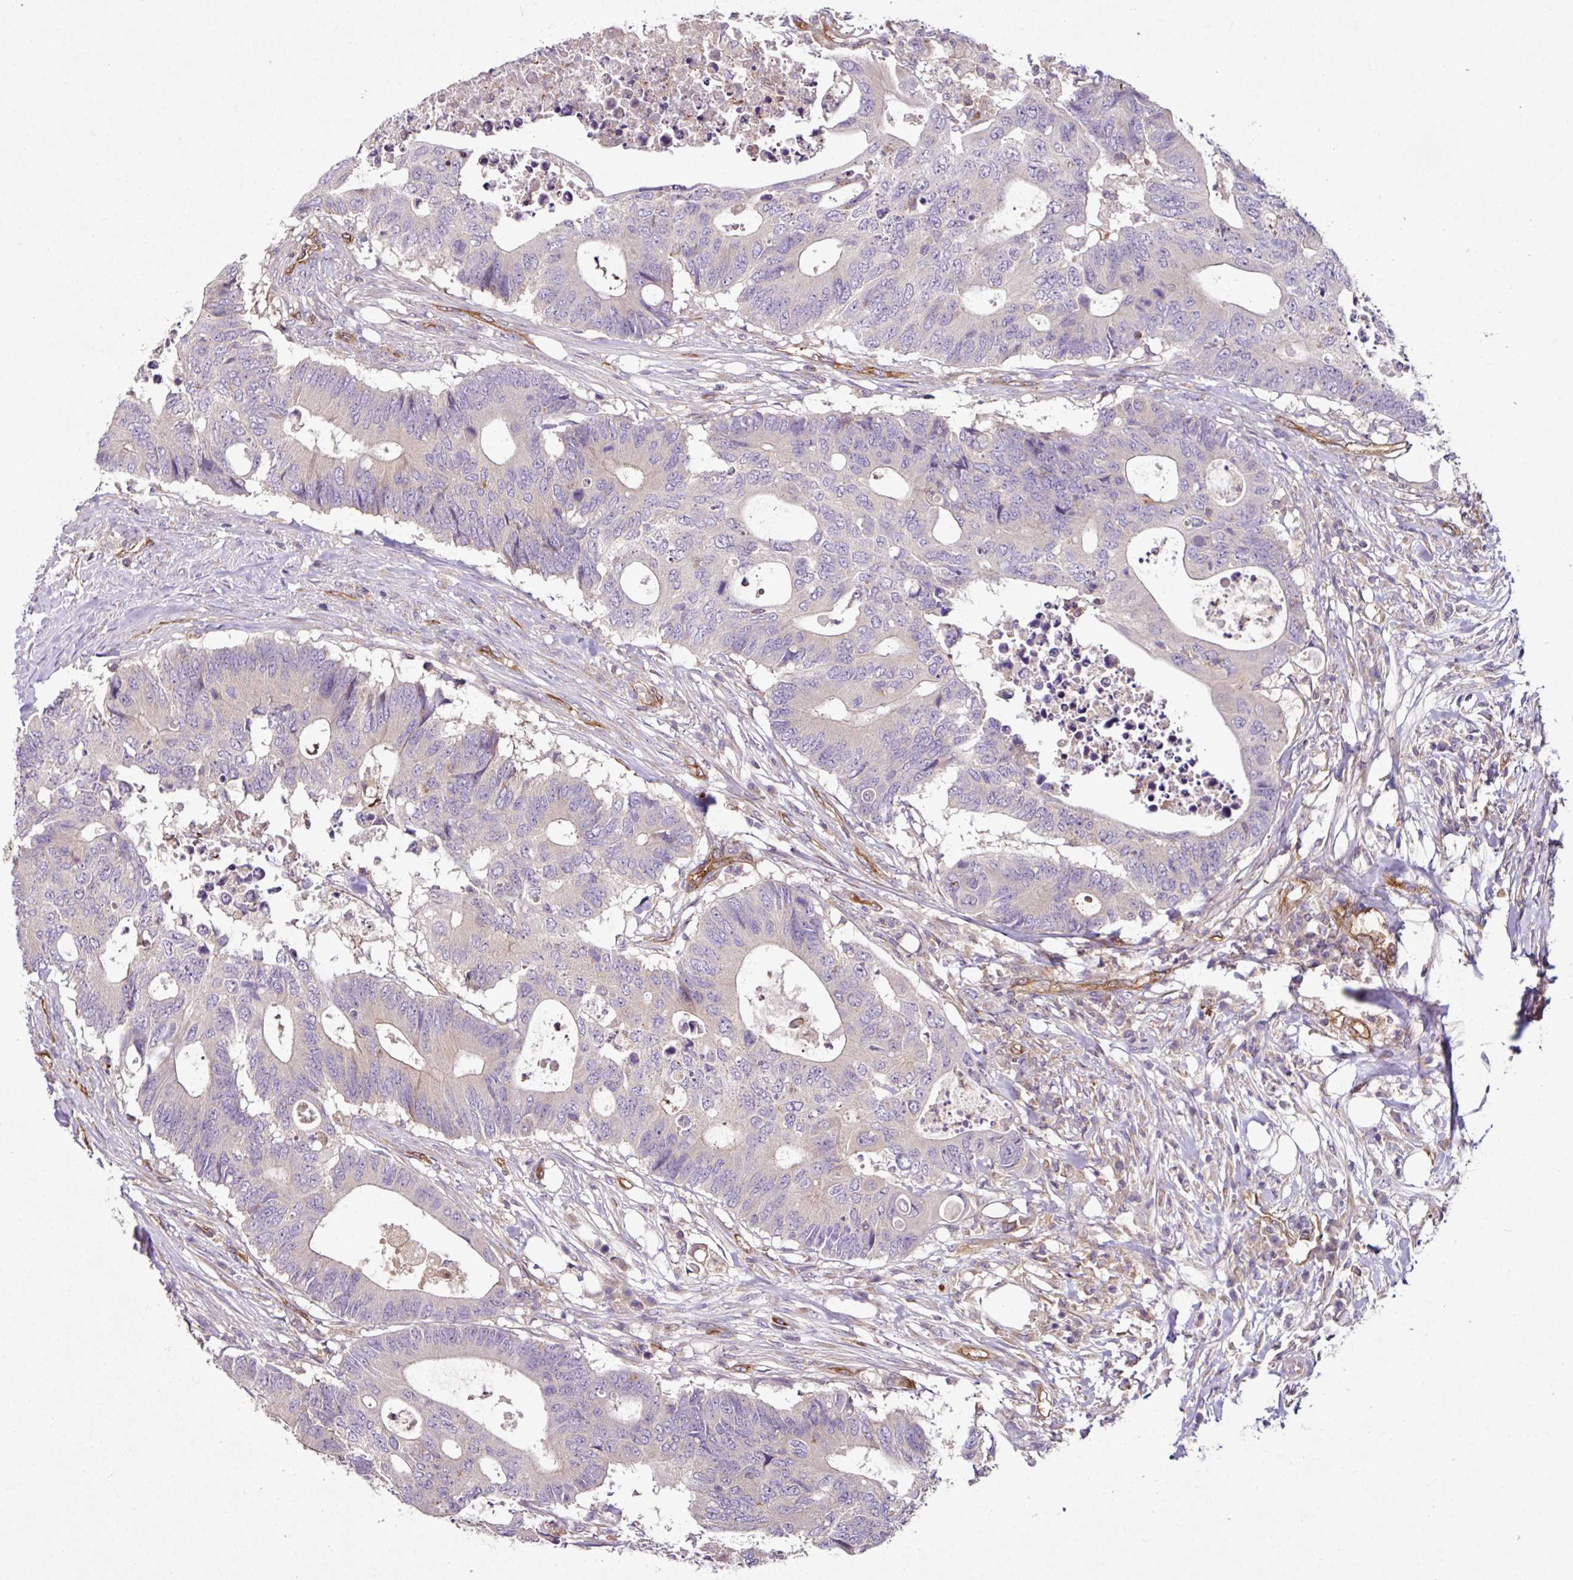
{"staining": {"intensity": "negative", "quantity": "none", "location": "none"}, "tissue": "colorectal cancer", "cell_type": "Tumor cells", "image_type": "cancer", "snomed": [{"axis": "morphology", "description": "Adenocarcinoma, NOS"}, {"axis": "topography", "description": "Colon"}], "caption": "Colorectal adenocarcinoma stained for a protein using immunohistochemistry reveals no positivity tumor cells.", "gene": "ZNF106", "patient": {"sex": "male", "age": 71}}